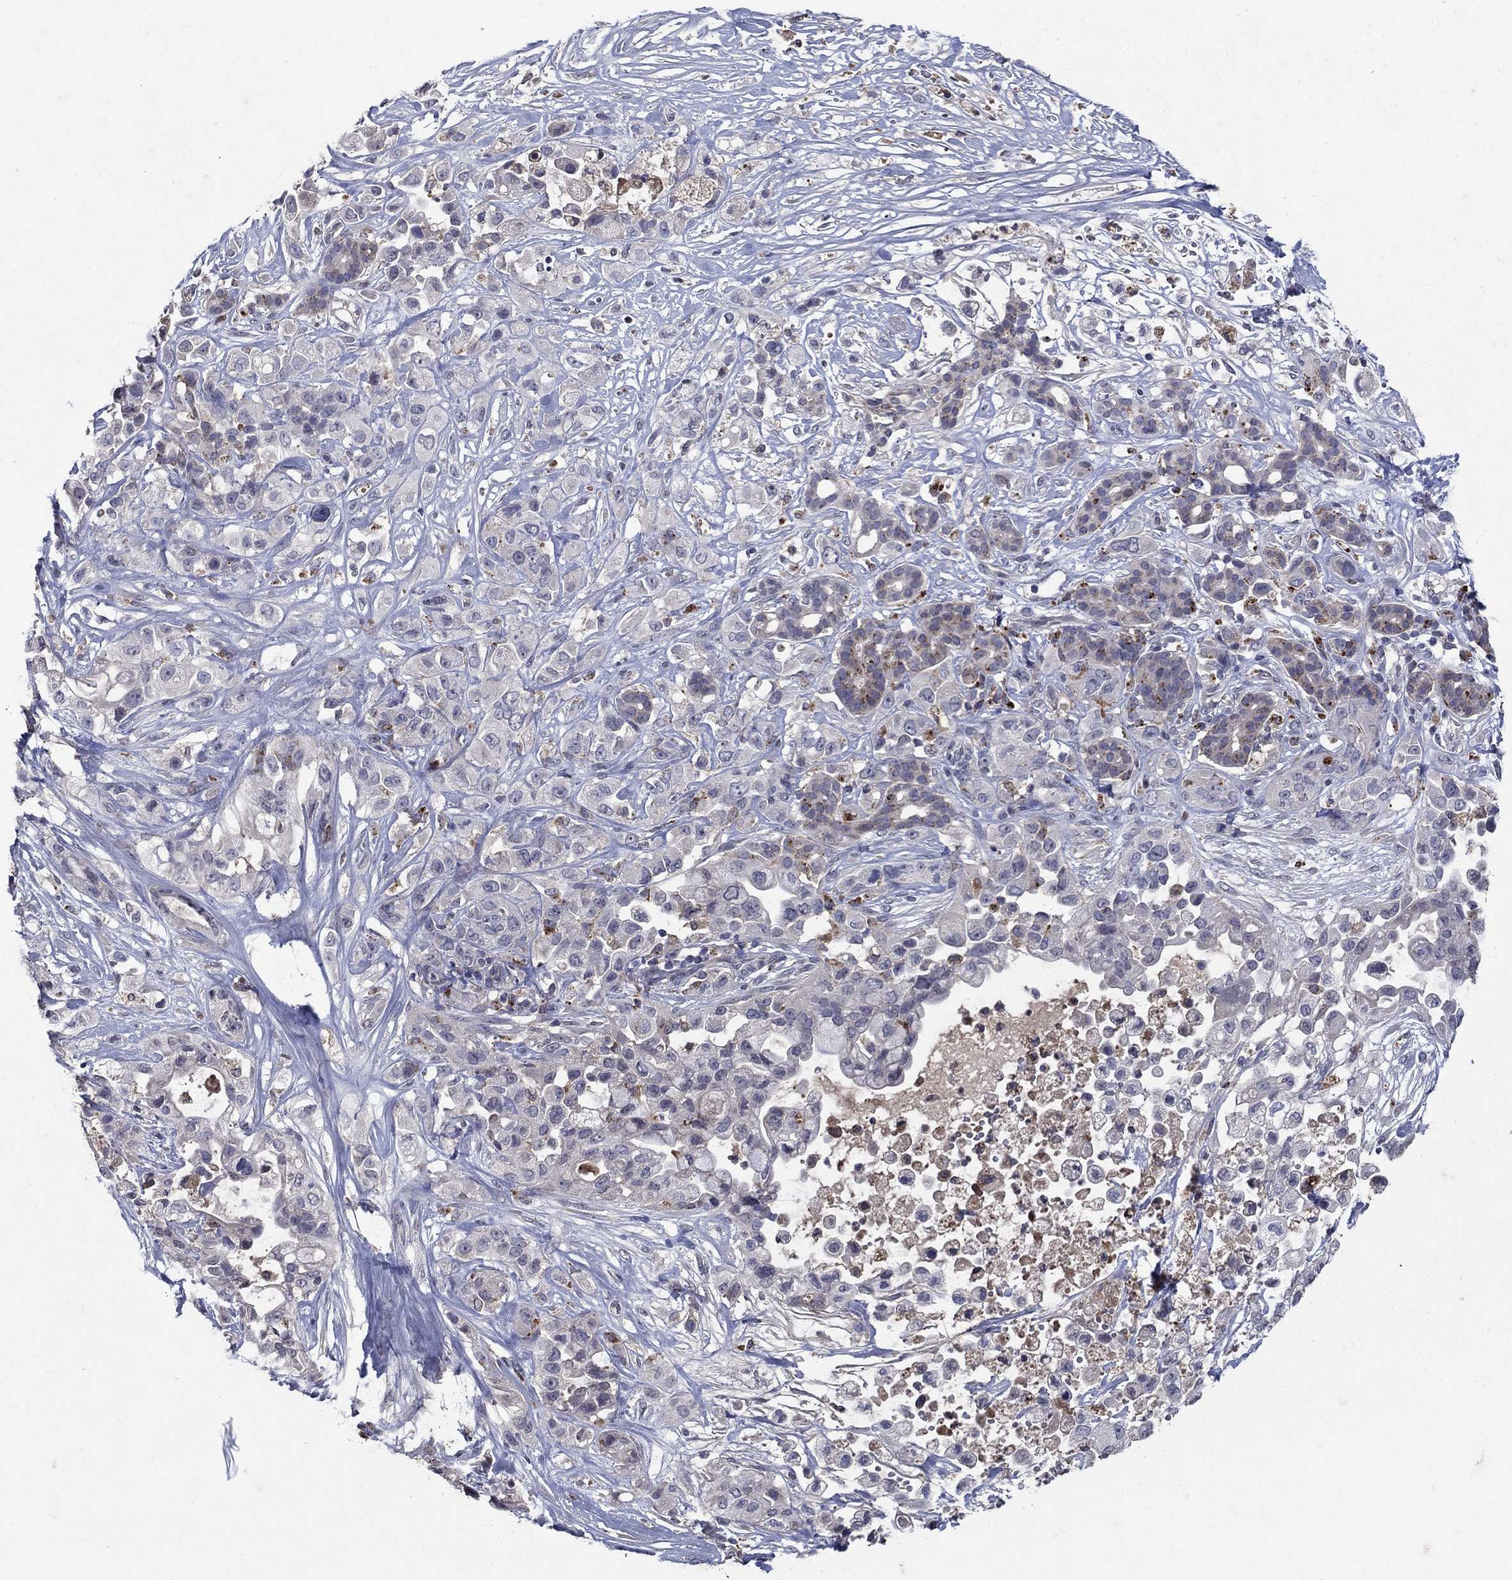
{"staining": {"intensity": "moderate", "quantity": "<25%", "location": "cytoplasmic/membranous"}, "tissue": "pancreatic cancer", "cell_type": "Tumor cells", "image_type": "cancer", "snomed": [{"axis": "morphology", "description": "Adenocarcinoma, NOS"}, {"axis": "topography", "description": "Pancreas"}], "caption": "An IHC histopathology image of tumor tissue is shown. Protein staining in brown highlights moderate cytoplasmic/membranous positivity in pancreatic cancer (adenocarcinoma) within tumor cells.", "gene": "NPC2", "patient": {"sex": "male", "age": 44}}